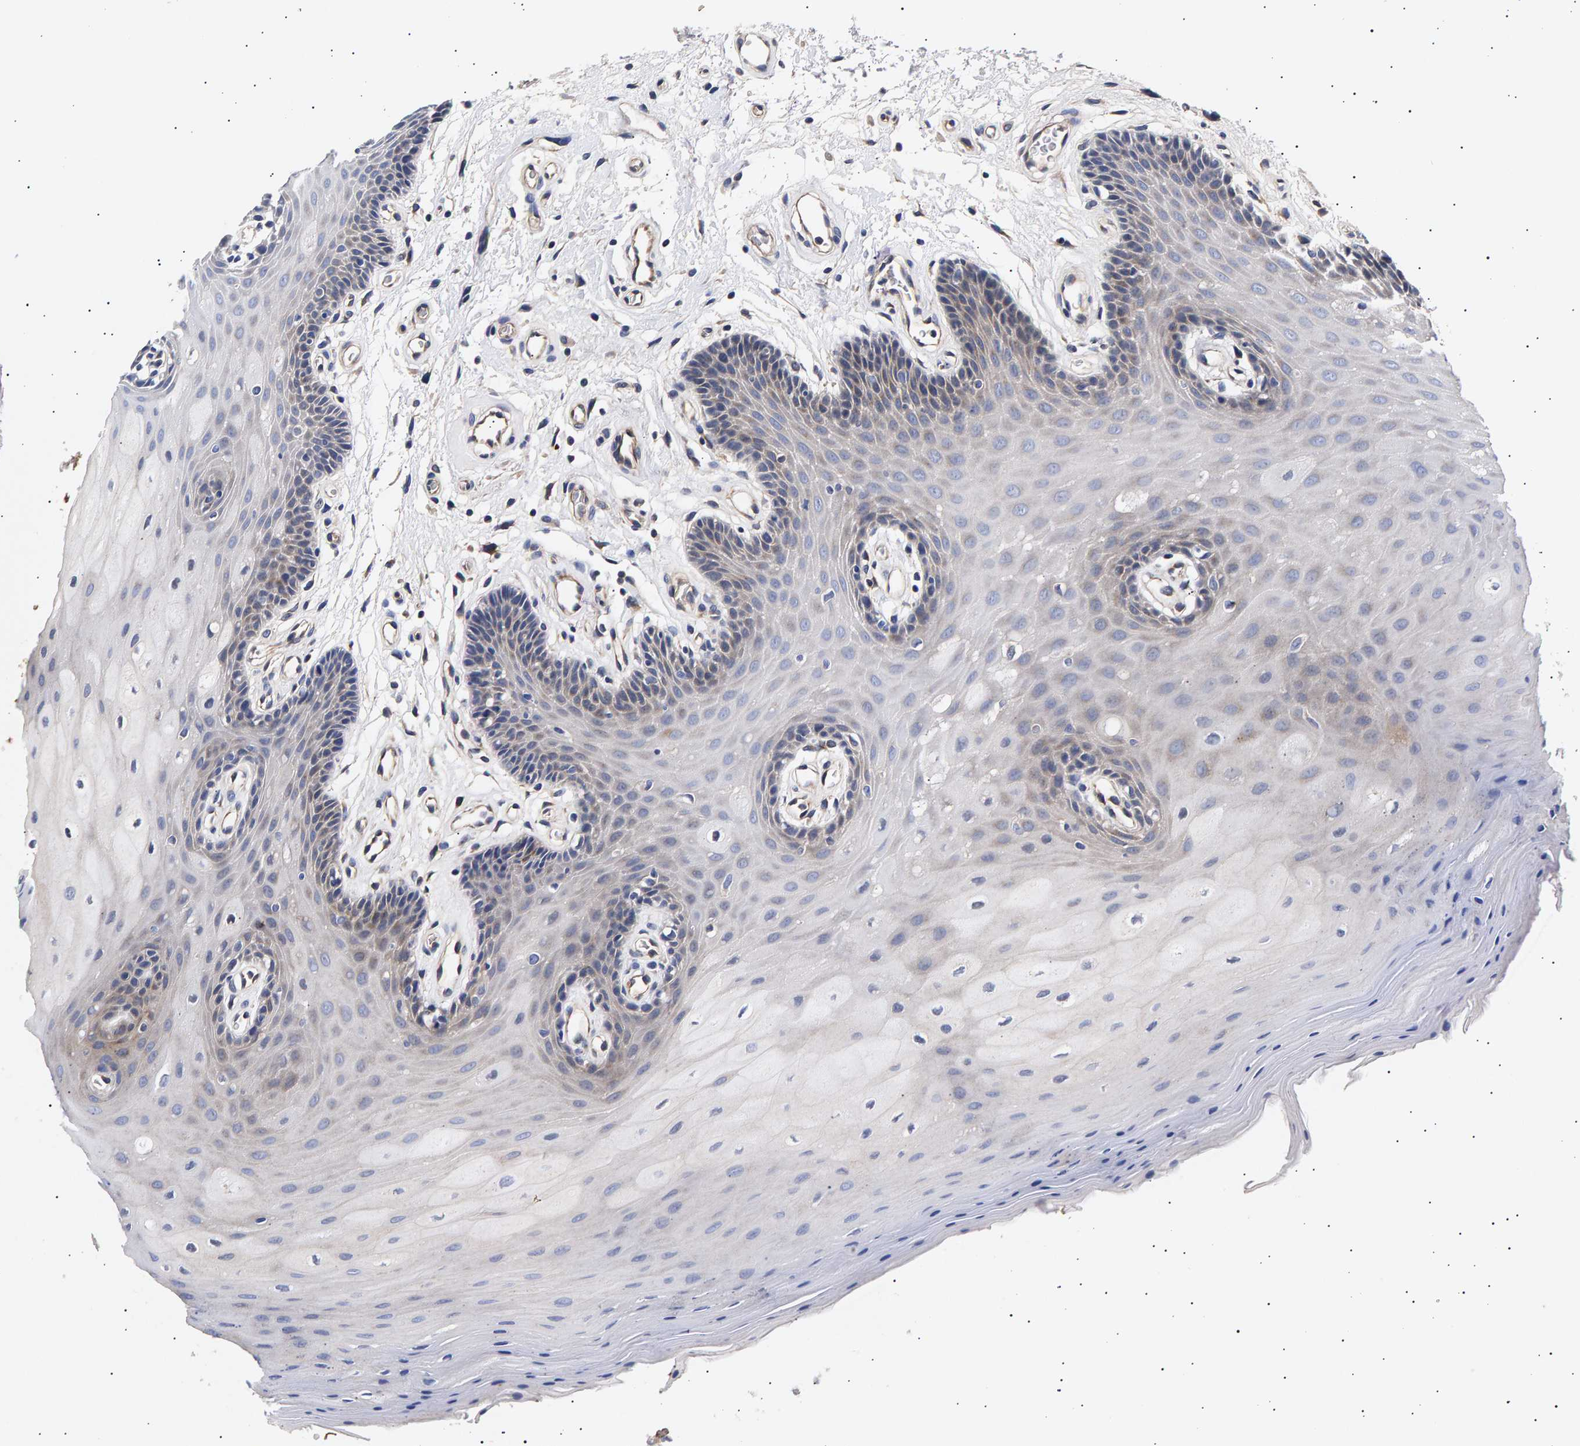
{"staining": {"intensity": "weak", "quantity": "<25%", "location": "cytoplasmic/membranous"}, "tissue": "oral mucosa", "cell_type": "Squamous epithelial cells", "image_type": "normal", "snomed": [{"axis": "morphology", "description": "Normal tissue, NOS"}, {"axis": "morphology", "description": "Squamous cell carcinoma, NOS"}, {"axis": "topography", "description": "Oral tissue"}, {"axis": "topography", "description": "Head-Neck"}], "caption": "The histopathology image shows no staining of squamous epithelial cells in unremarkable oral mucosa.", "gene": "ANKRD40", "patient": {"sex": "male", "age": 71}}